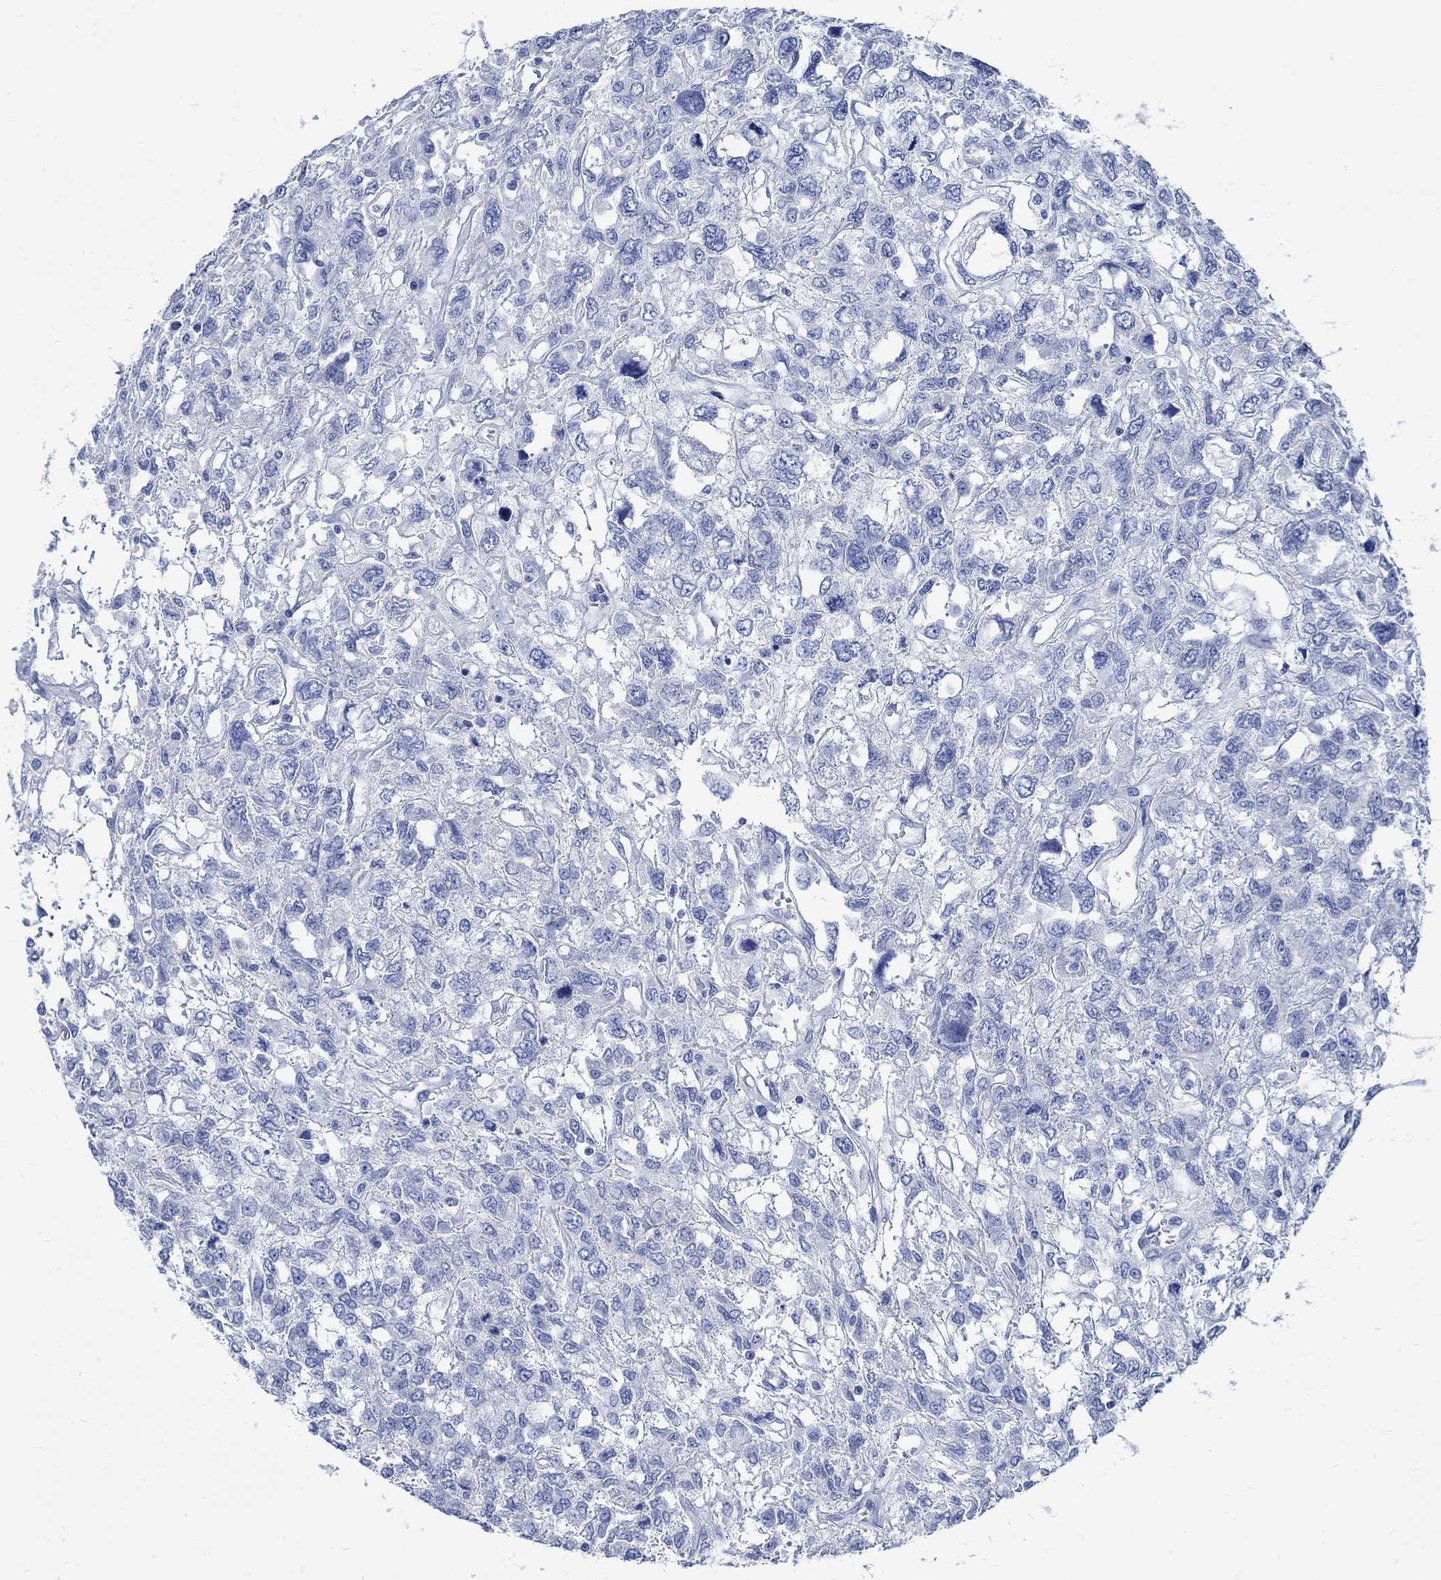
{"staining": {"intensity": "negative", "quantity": "none", "location": "none"}, "tissue": "testis cancer", "cell_type": "Tumor cells", "image_type": "cancer", "snomed": [{"axis": "morphology", "description": "Seminoma, NOS"}, {"axis": "topography", "description": "Testis"}], "caption": "Immunohistochemical staining of seminoma (testis) displays no significant staining in tumor cells. Nuclei are stained in blue.", "gene": "CAMK2N1", "patient": {"sex": "male", "age": 52}}